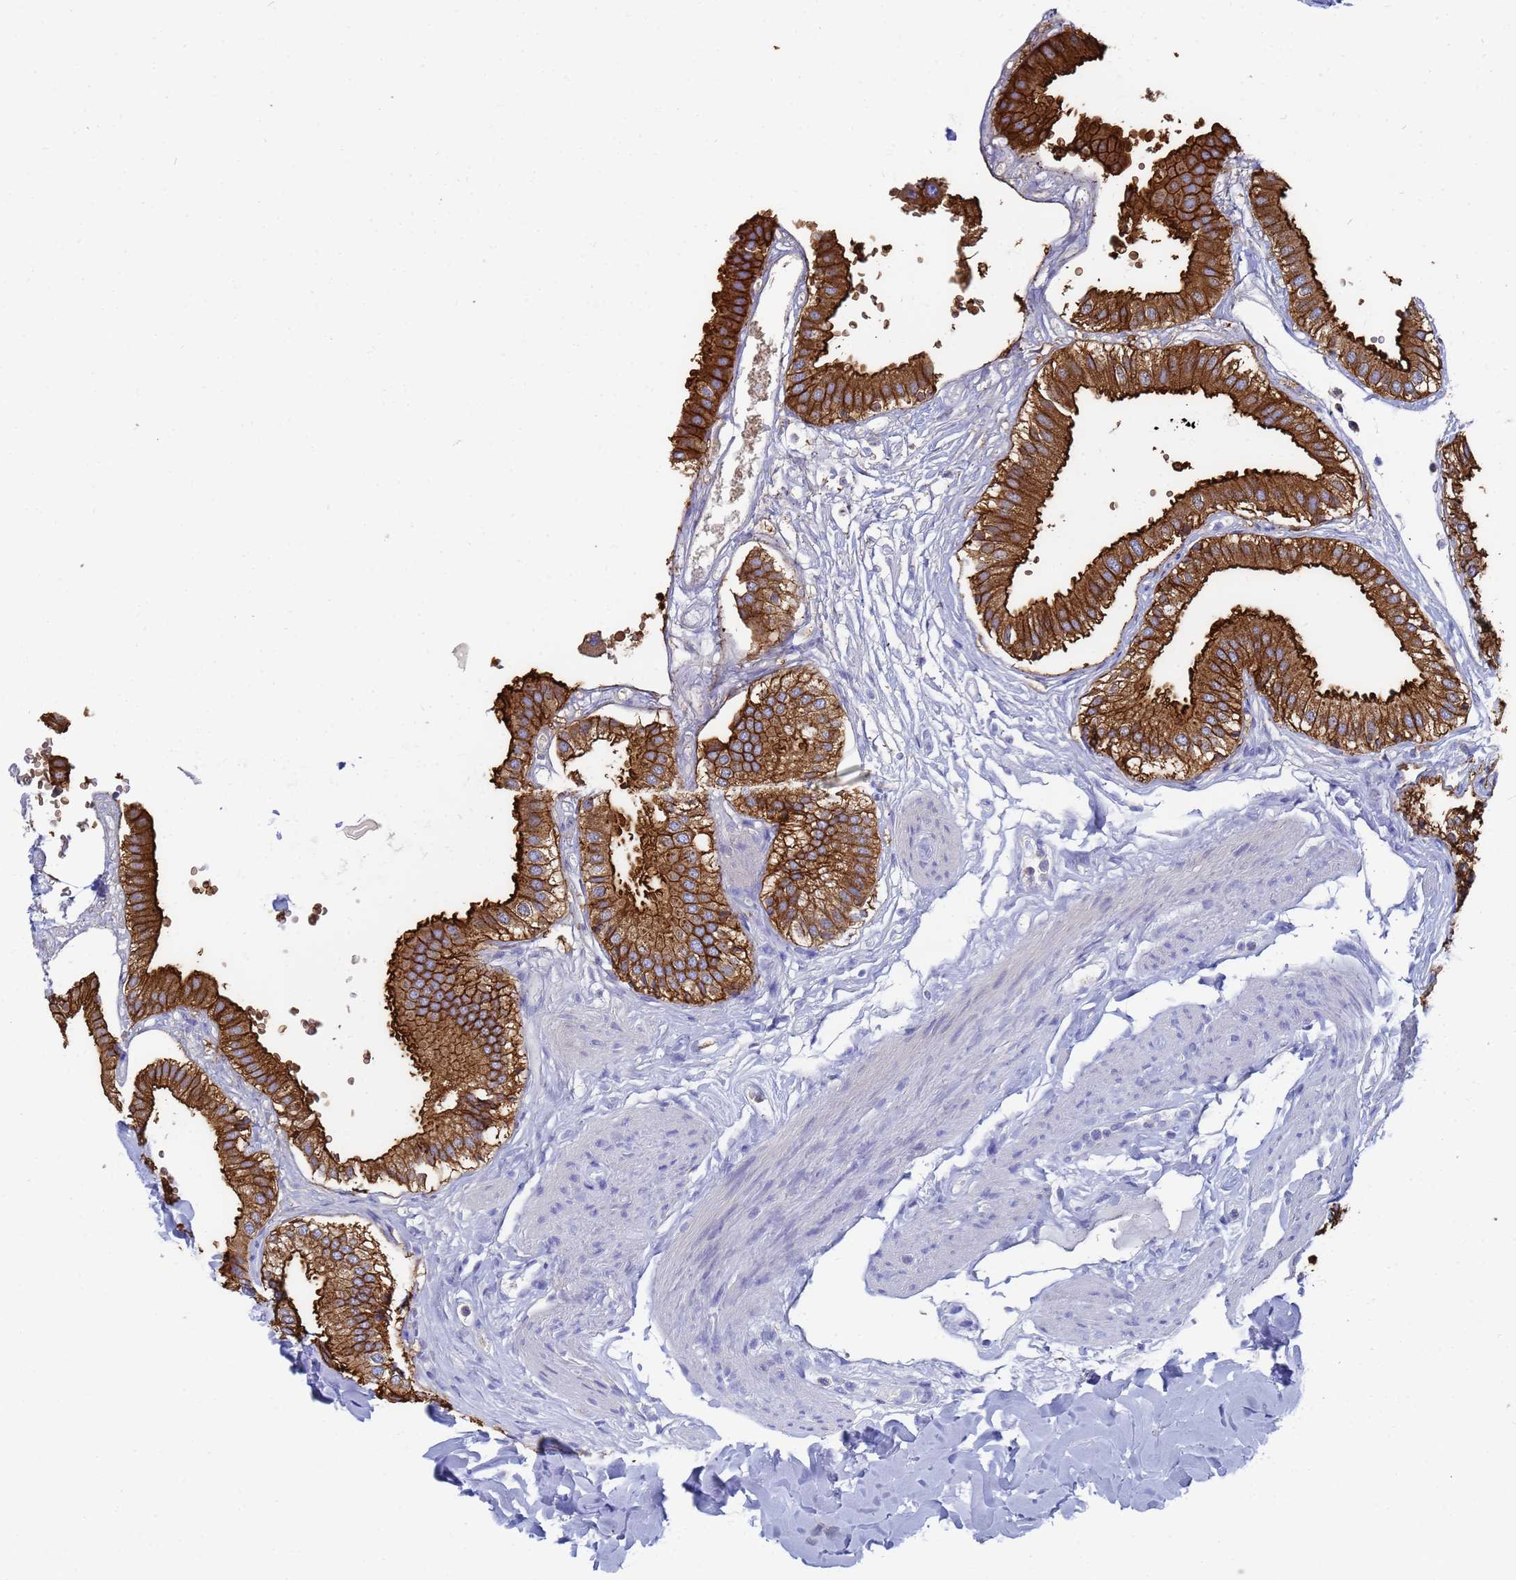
{"staining": {"intensity": "strong", "quantity": ">75%", "location": "cytoplasmic/membranous"}, "tissue": "gallbladder", "cell_type": "Glandular cells", "image_type": "normal", "snomed": [{"axis": "morphology", "description": "Normal tissue, NOS"}, {"axis": "topography", "description": "Gallbladder"}], "caption": "Protein expression by immunohistochemistry reveals strong cytoplasmic/membranous staining in approximately >75% of glandular cells in benign gallbladder. The protein is shown in brown color, while the nuclei are stained blue.", "gene": "TM4SF4", "patient": {"sex": "female", "age": 61}}